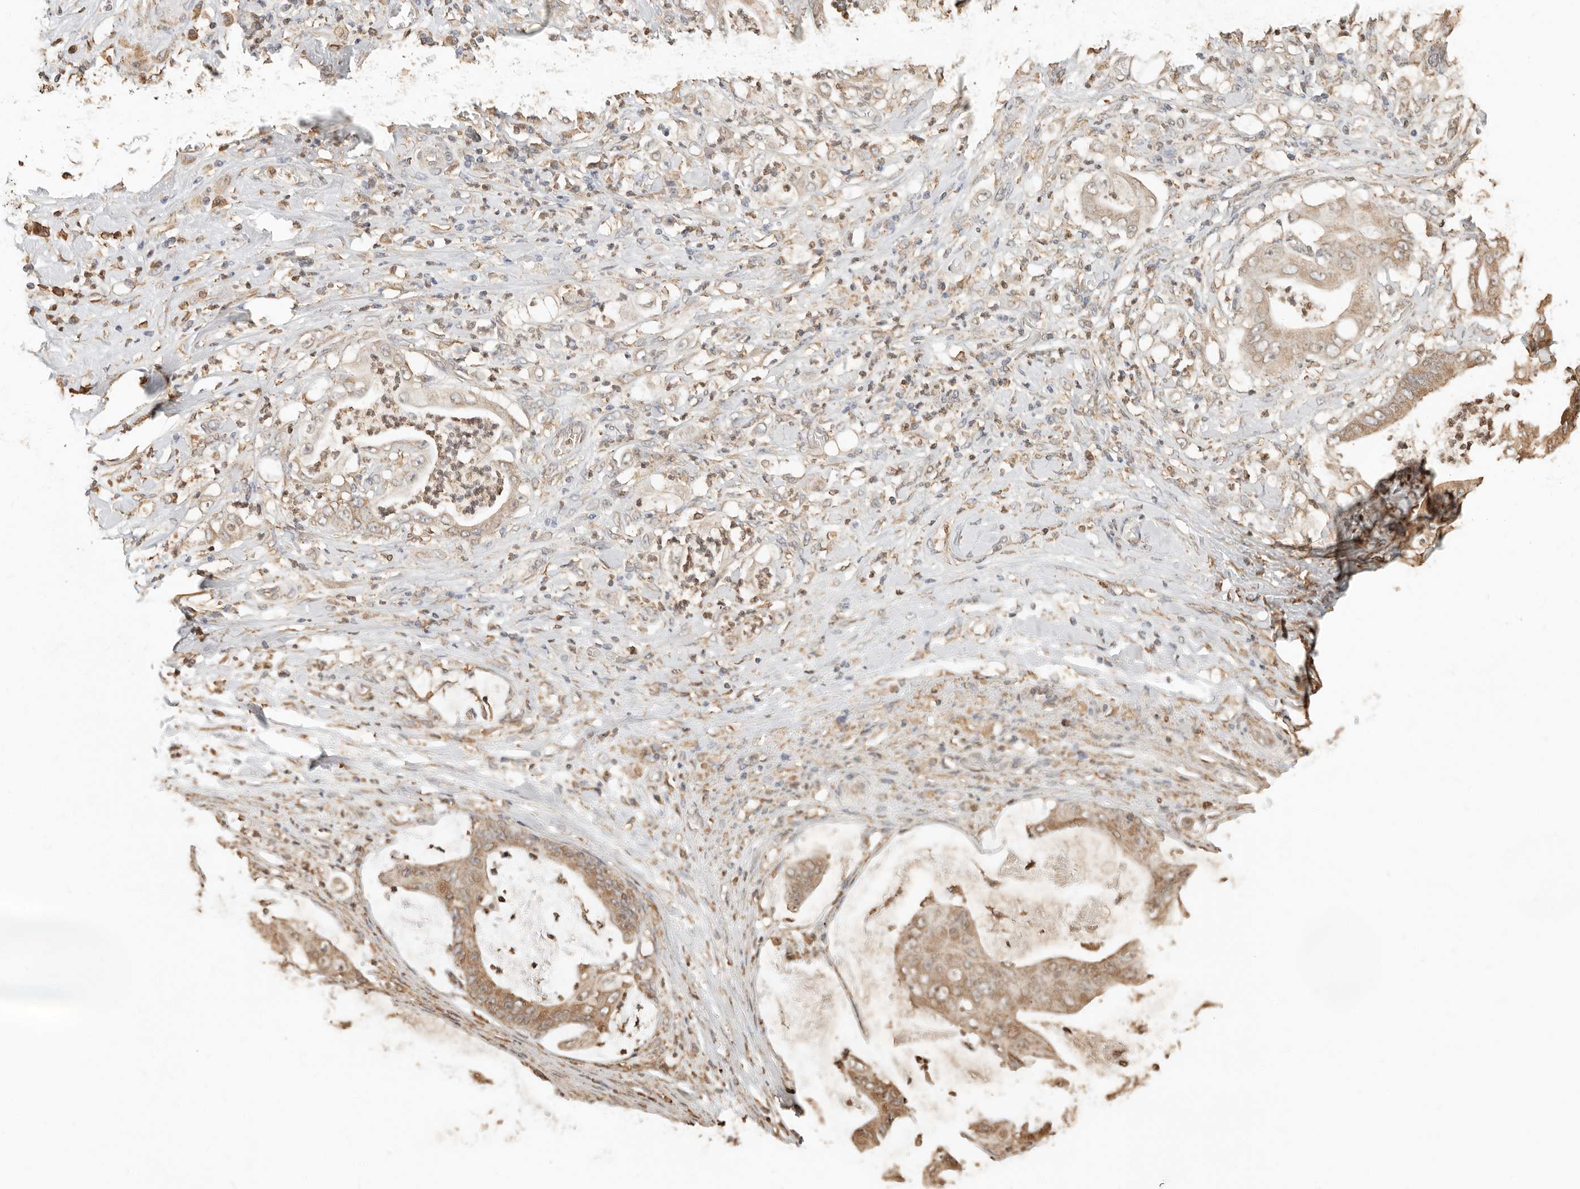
{"staining": {"intensity": "moderate", "quantity": ">75%", "location": "cytoplasmic/membranous"}, "tissue": "stomach cancer", "cell_type": "Tumor cells", "image_type": "cancer", "snomed": [{"axis": "morphology", "description": "Adenocarcinoma, NOS"}, {"axis": "topography", "description": "Stomach"}], "caption": "Immunohistochemical staining of human stomach adenocarcinoma shows medium levels of moderate cytoplasmic/membranous protein expression in approximately >75% of tumor cells.", "gene": "ARHGEF10L", "patient": {"sex": "female", "age": 73}}